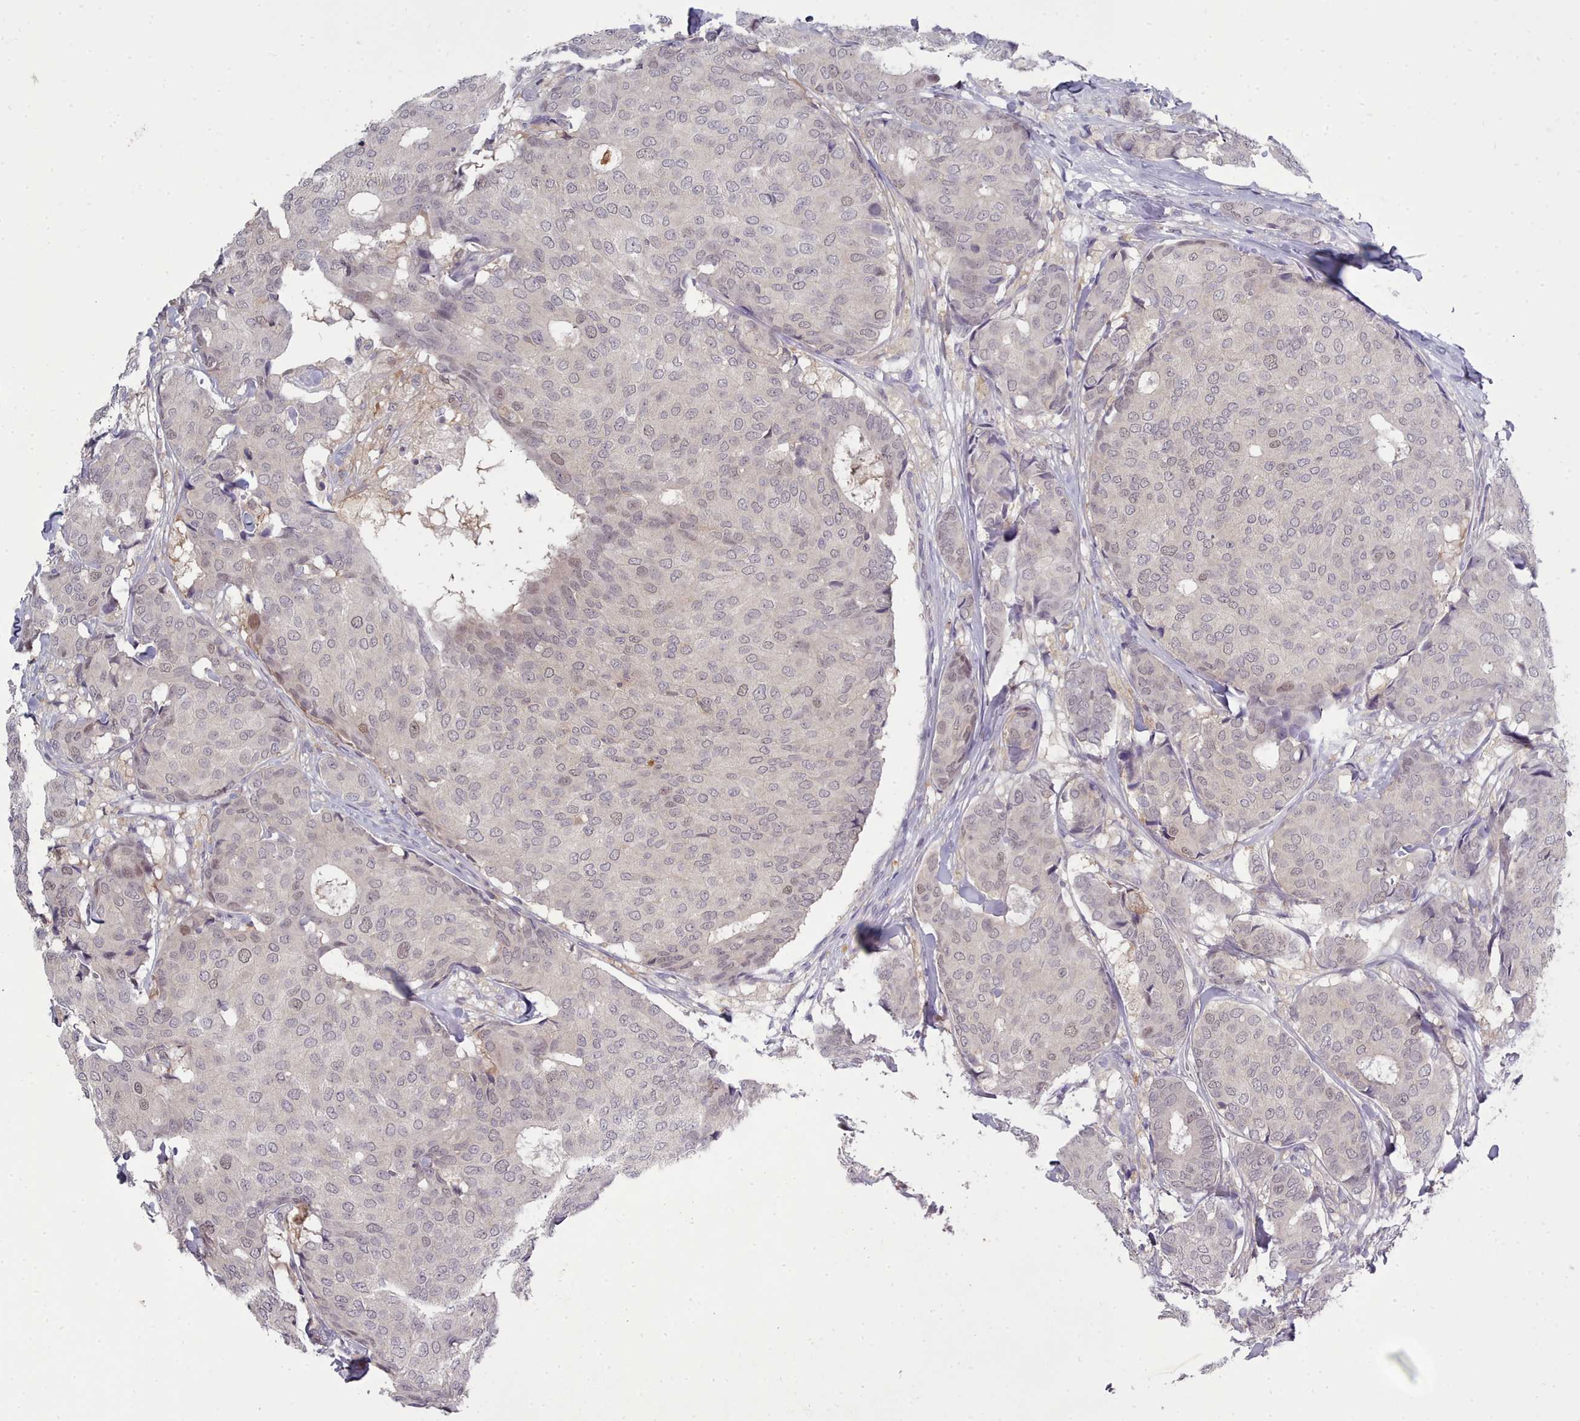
{"staining": {"intensity": "weak", "quantity": "<25%", "location": "nuclear"}, "tissue": "breast cancer", "cell_type": "Tumor cells", "image_type": "cancer", "snomed": [{"axis": "morphology", "description": "Duct carcinoma"}, {"axis": "topography", "description": "Breast"}], "caption": "Histopathology image shows no significant protein positivity in tumor cells of breast invasive ductal carcinoma.", "gene": "GINS1", "patient": {"sex": "female", "age": 75}}